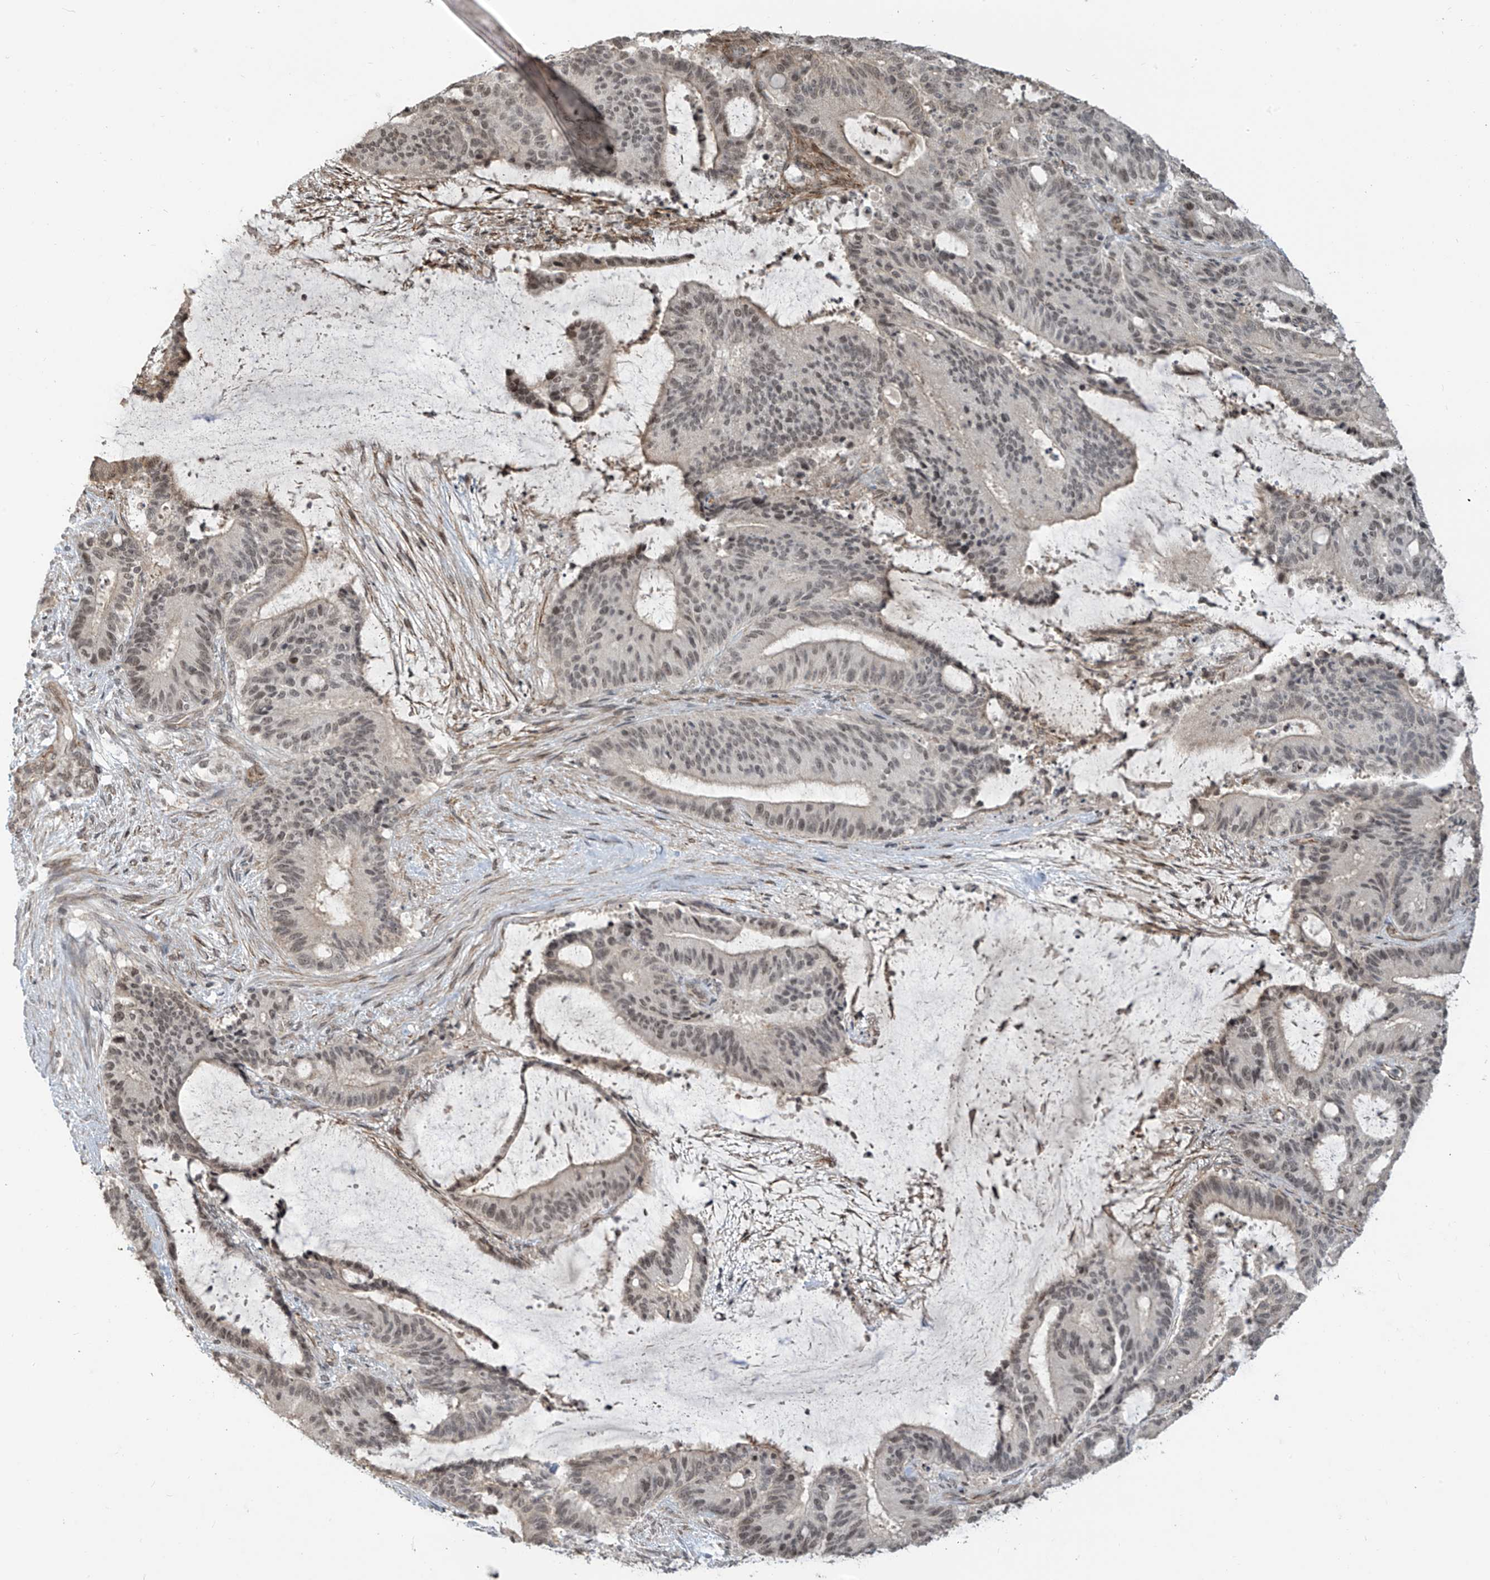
{"staining": {"intensity": "weak", "quantity": ">75%", "location": "nuclear"}, "tissue": "liver cancer", "cell_type": "Tumor cells", "image_type": "cancer", "snomed": [{"axis": "morphology", "description": "Normal tissue, NOS"}, {"axis": "morphology", "description": "Cholangiocarcinoma"}, {"axis": "topography", "description": "Liver"}, {"axis": "topography", "description": "Peripheral nerve tissue"}], "caption": "Immunohistochemical staining of liver cancer shows low levels of weak nuclear protein positivity in about >75% of tumor cells.", "gene": "METAP1D", "patient": {"sex": "female", "age": 73}}